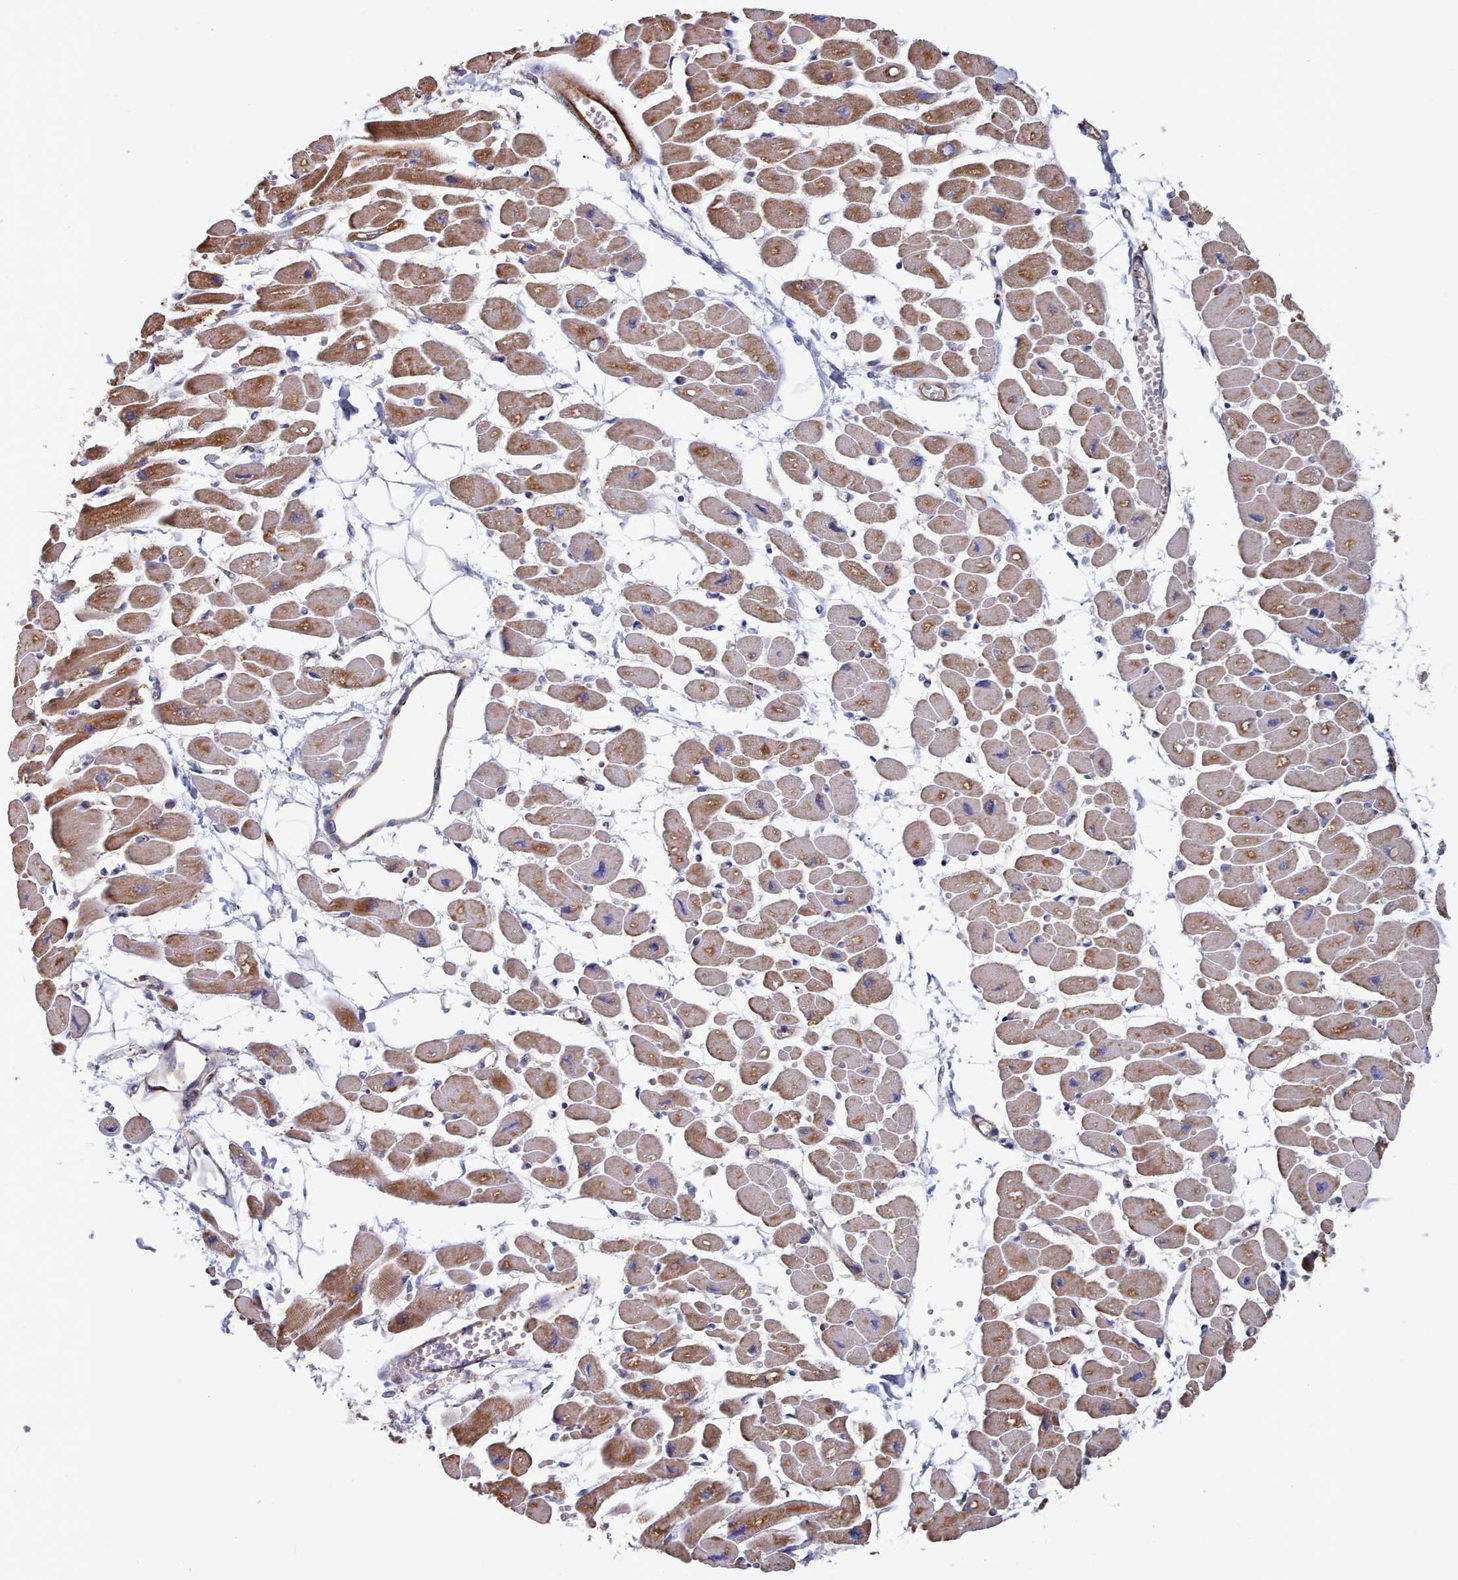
{"staining": {"intensity": "moderate", "quantity": ">75%", "location": "cytoplasmic/membranous"}, "tissue": "heart muscle", "cell_type": "Cardiomyocytes", "image_type": "normal", "snomed": [{"axis": "morphology", "description": "Normal tissue, NOS"}, {"axis": "topography", "description": "Heart"}], "caption": "Cardiomyocytes display medium levels of moderate cytoplasmic/membranous positivity in about >75% of cells in normal heart muscle.", "gene": "G6PC1", "patient": {"sex": "female", "age": 54}}